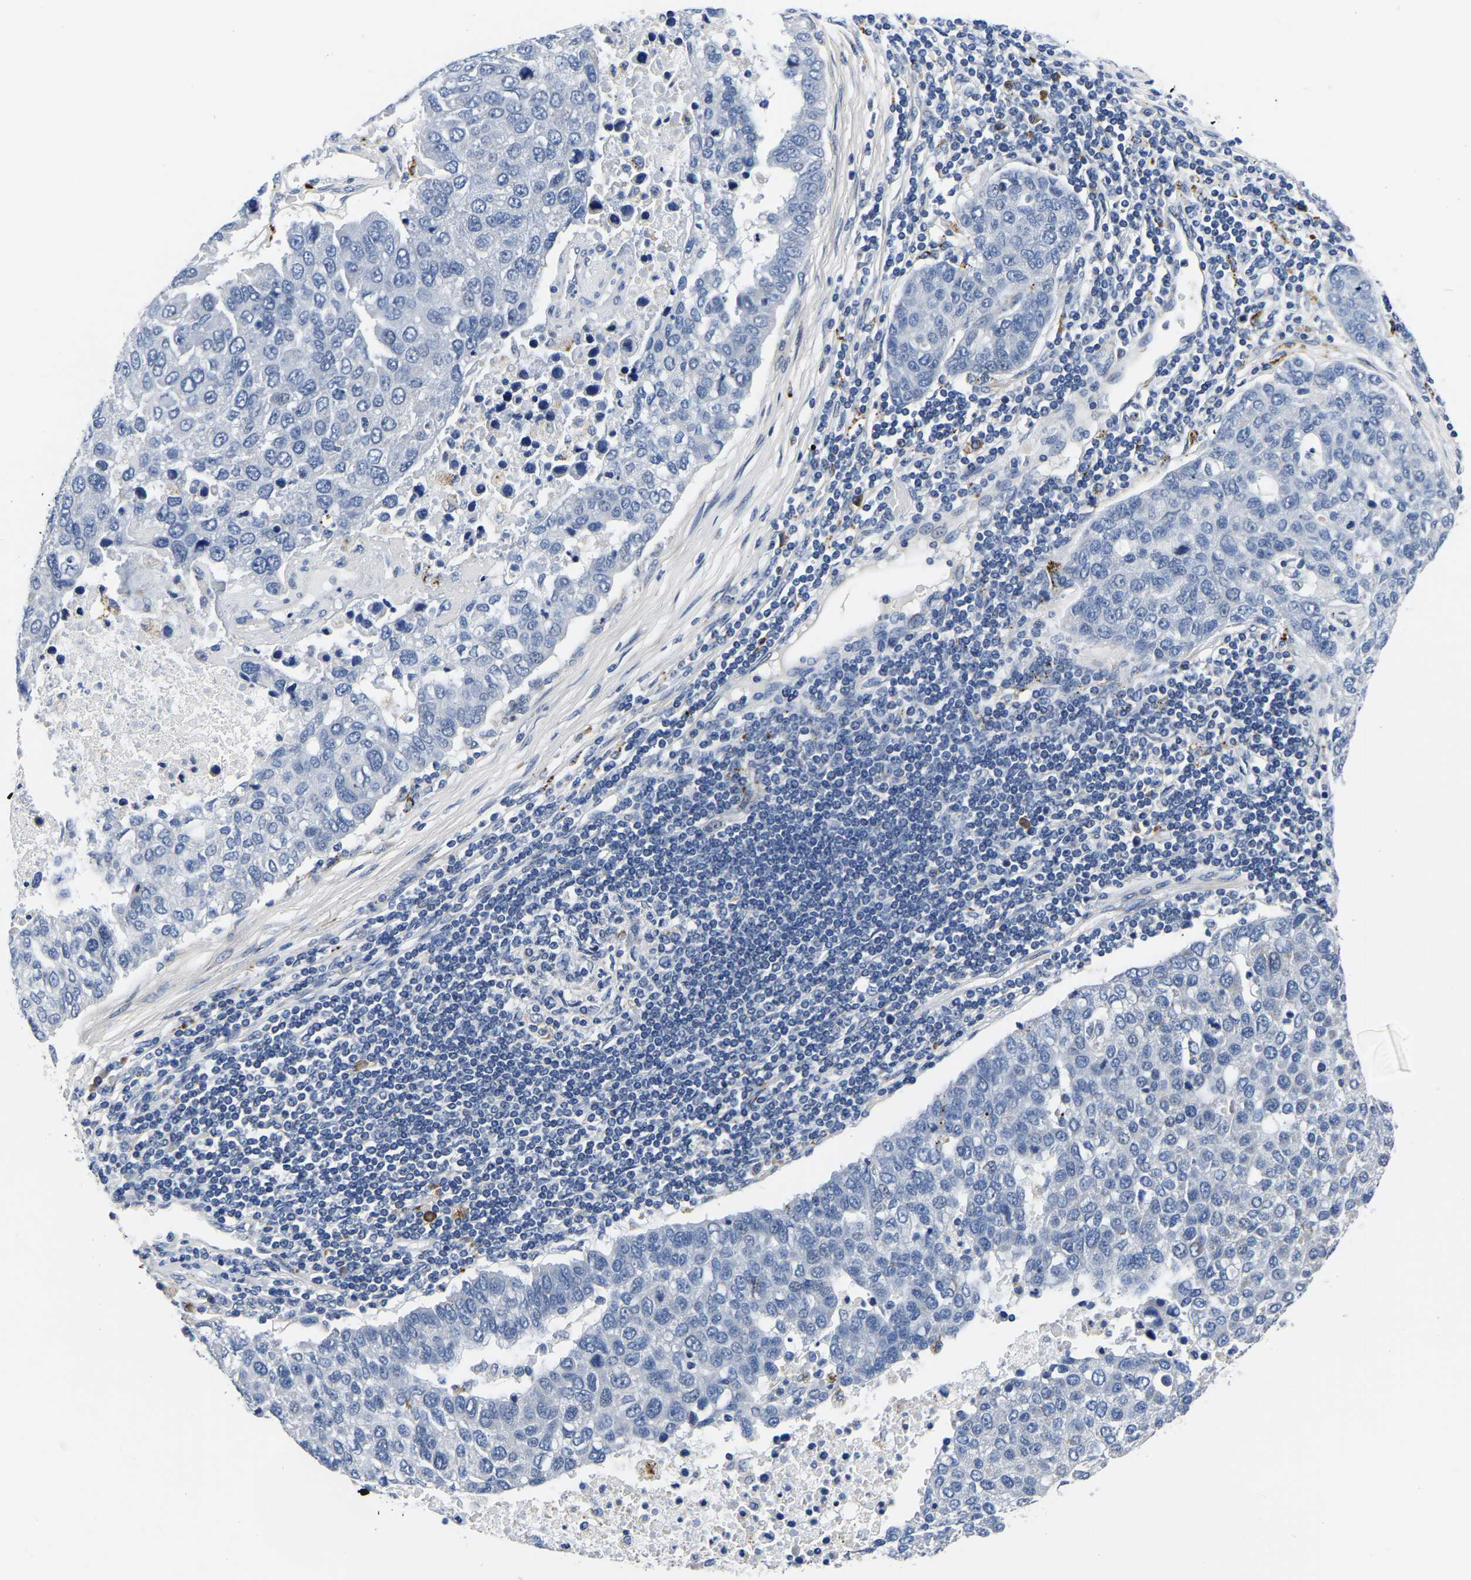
{"staining": {"intensity": "negative", "quantity": "none", "location": "none"}, "tissue": "pancreatic cancer", "cell_type": "Tumor cells", "image_type": "cancer", "snomed": [{"axis": "morphology", "description": "Adenocarcinoma, NOS"}, {"axis": "topography", "description": "Pancreas"}], "caption": "High power microscopy image of an immunohistochemistry (IHC) photomicrograph of pancreatic cancer (adenocarcinoma), revealing no significant staining in tumor cells. (Brightfield microscopy of DAB immunohistochemistry at high magnification).", "gene": "PDLIM7", "patient": {"sex": "female", "age": 61}}